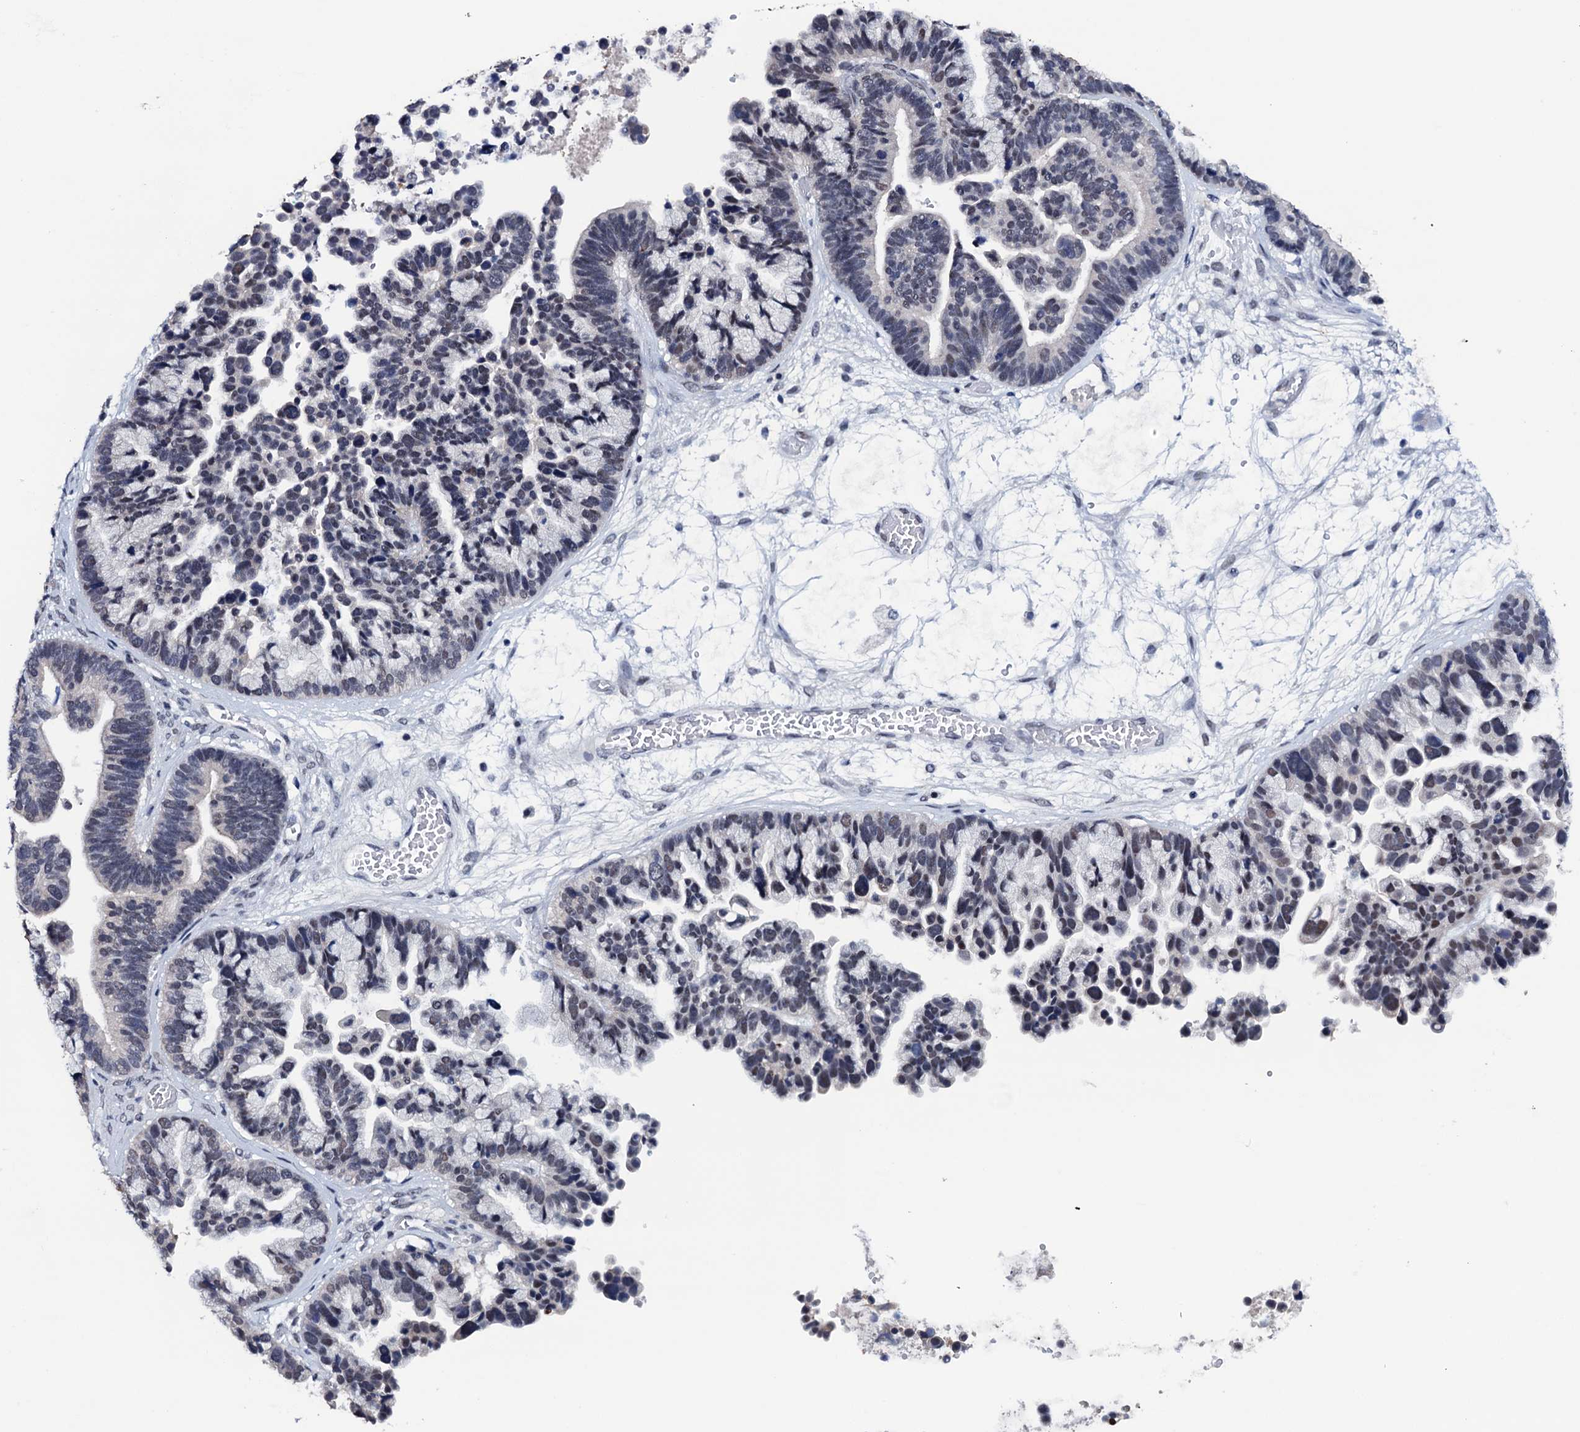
{"staining": {"intensity": "weak", "quantity": "25%-75%", "location": "nuclear"}, "tissue": "ovarian cancer", "cell_type": "Tumor cells", "image_type": "cancer", "snomed": [{"axis": "morphology", "description": "Cystadenocarcinoma, serous, NOS"}, {"axis": "topography", "description": "Ovary"}], "caption": "Ovarian cancer tissue shows weak nuclear positivity in about 25%-75% of tumor cells, visualized by immunohistochemistry.", "gene": "FNBP4", "patient": {"sex": "female", "age": 56}}